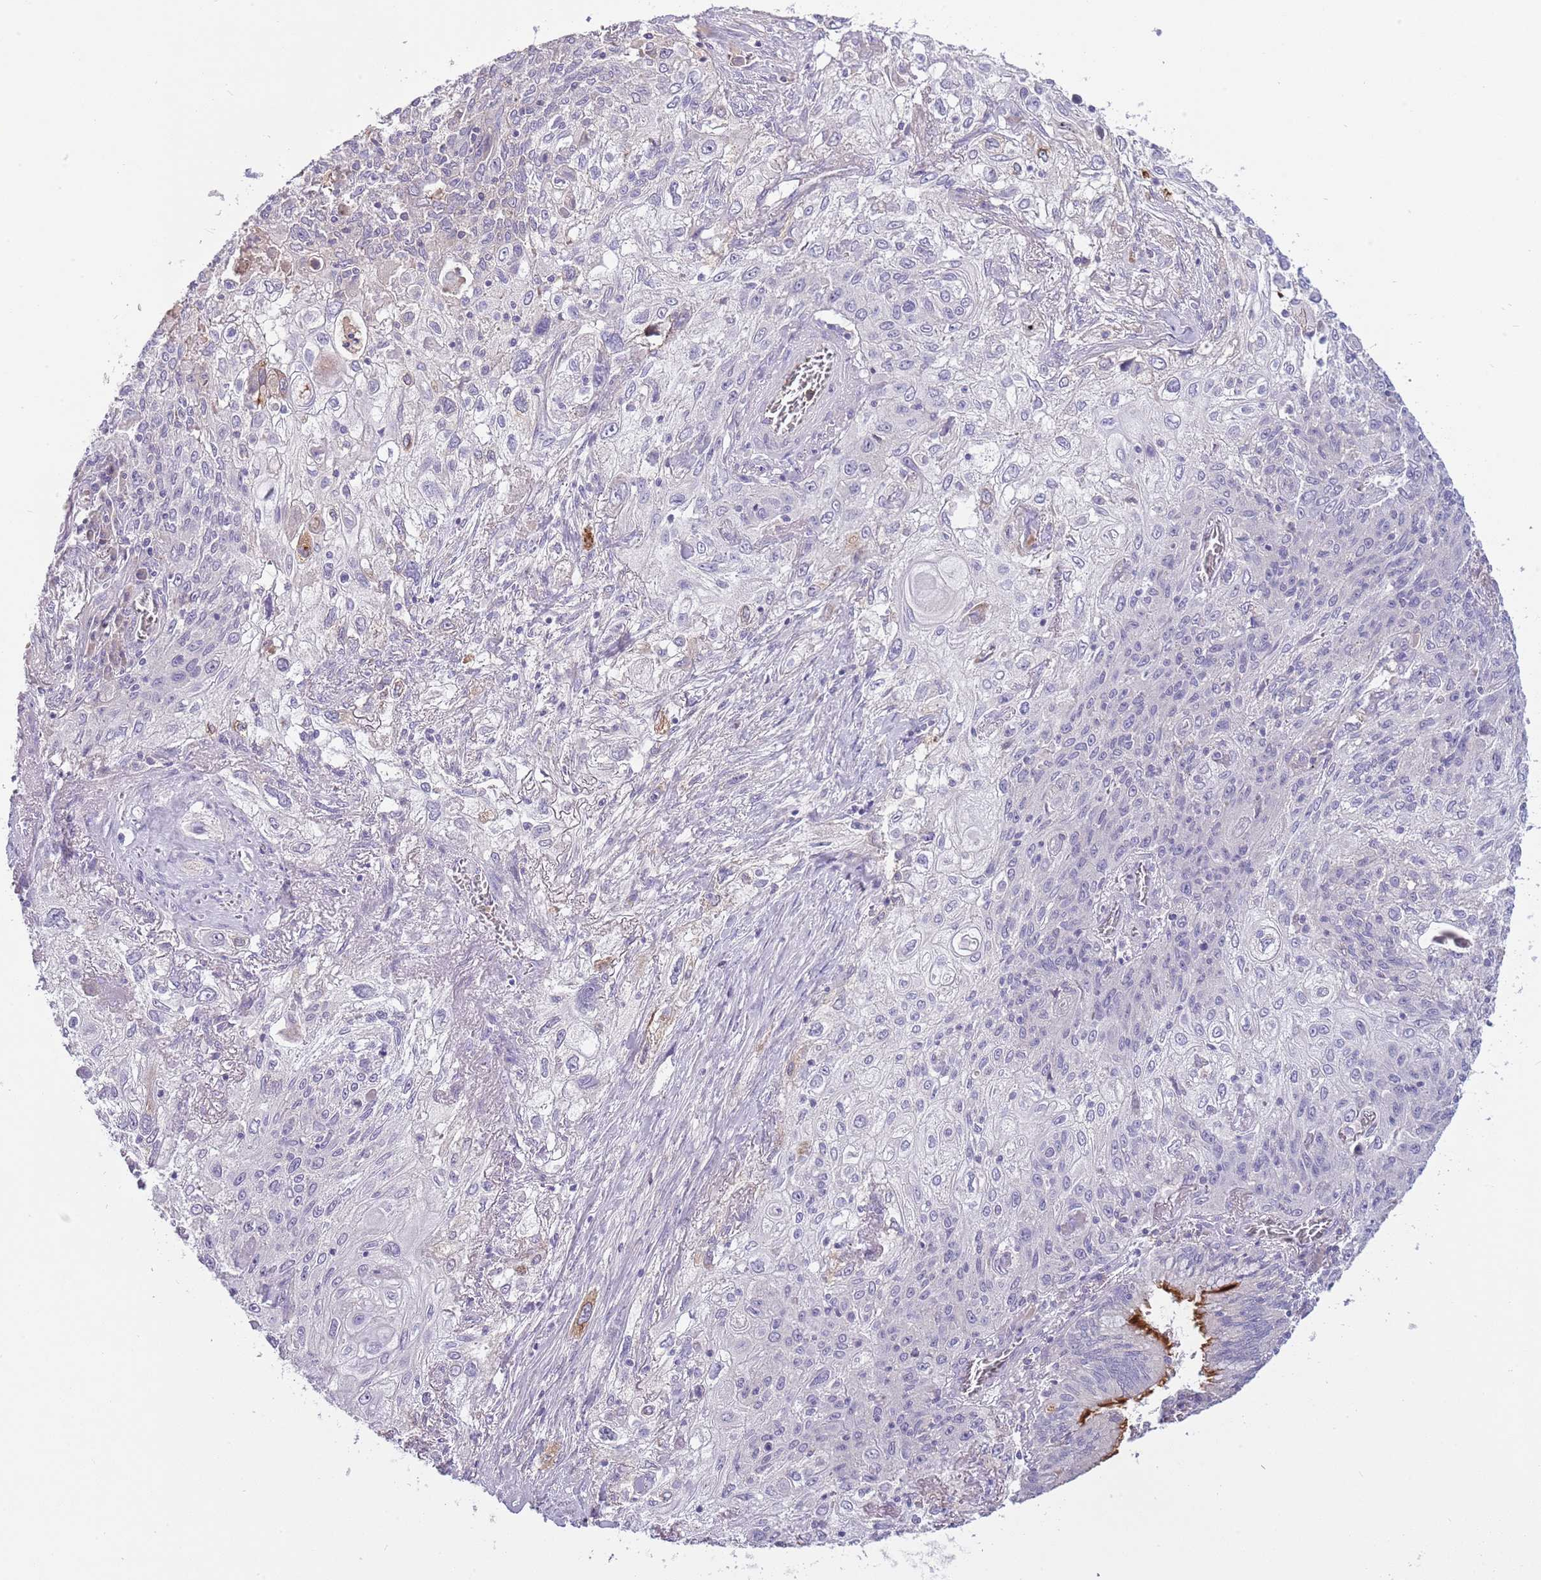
{"staining": {"intensity": "negative", "quantity": "none", "location": "none"}, "tissue": "lung cancer", "cell_type": "Tumor cells", "image_type": "cancer", "snomed": [{"axis": "morphology", "description": "Squamous cell carcinoma, NOS"}, {"axis": "topography", "description": "Lung"}], "caption": "Lung cancer was stained to show a protein in brown. There is no significant expression in tumor cells.", "gene": "CFAP73", "patient": {"sex": "female", "age": 69}}